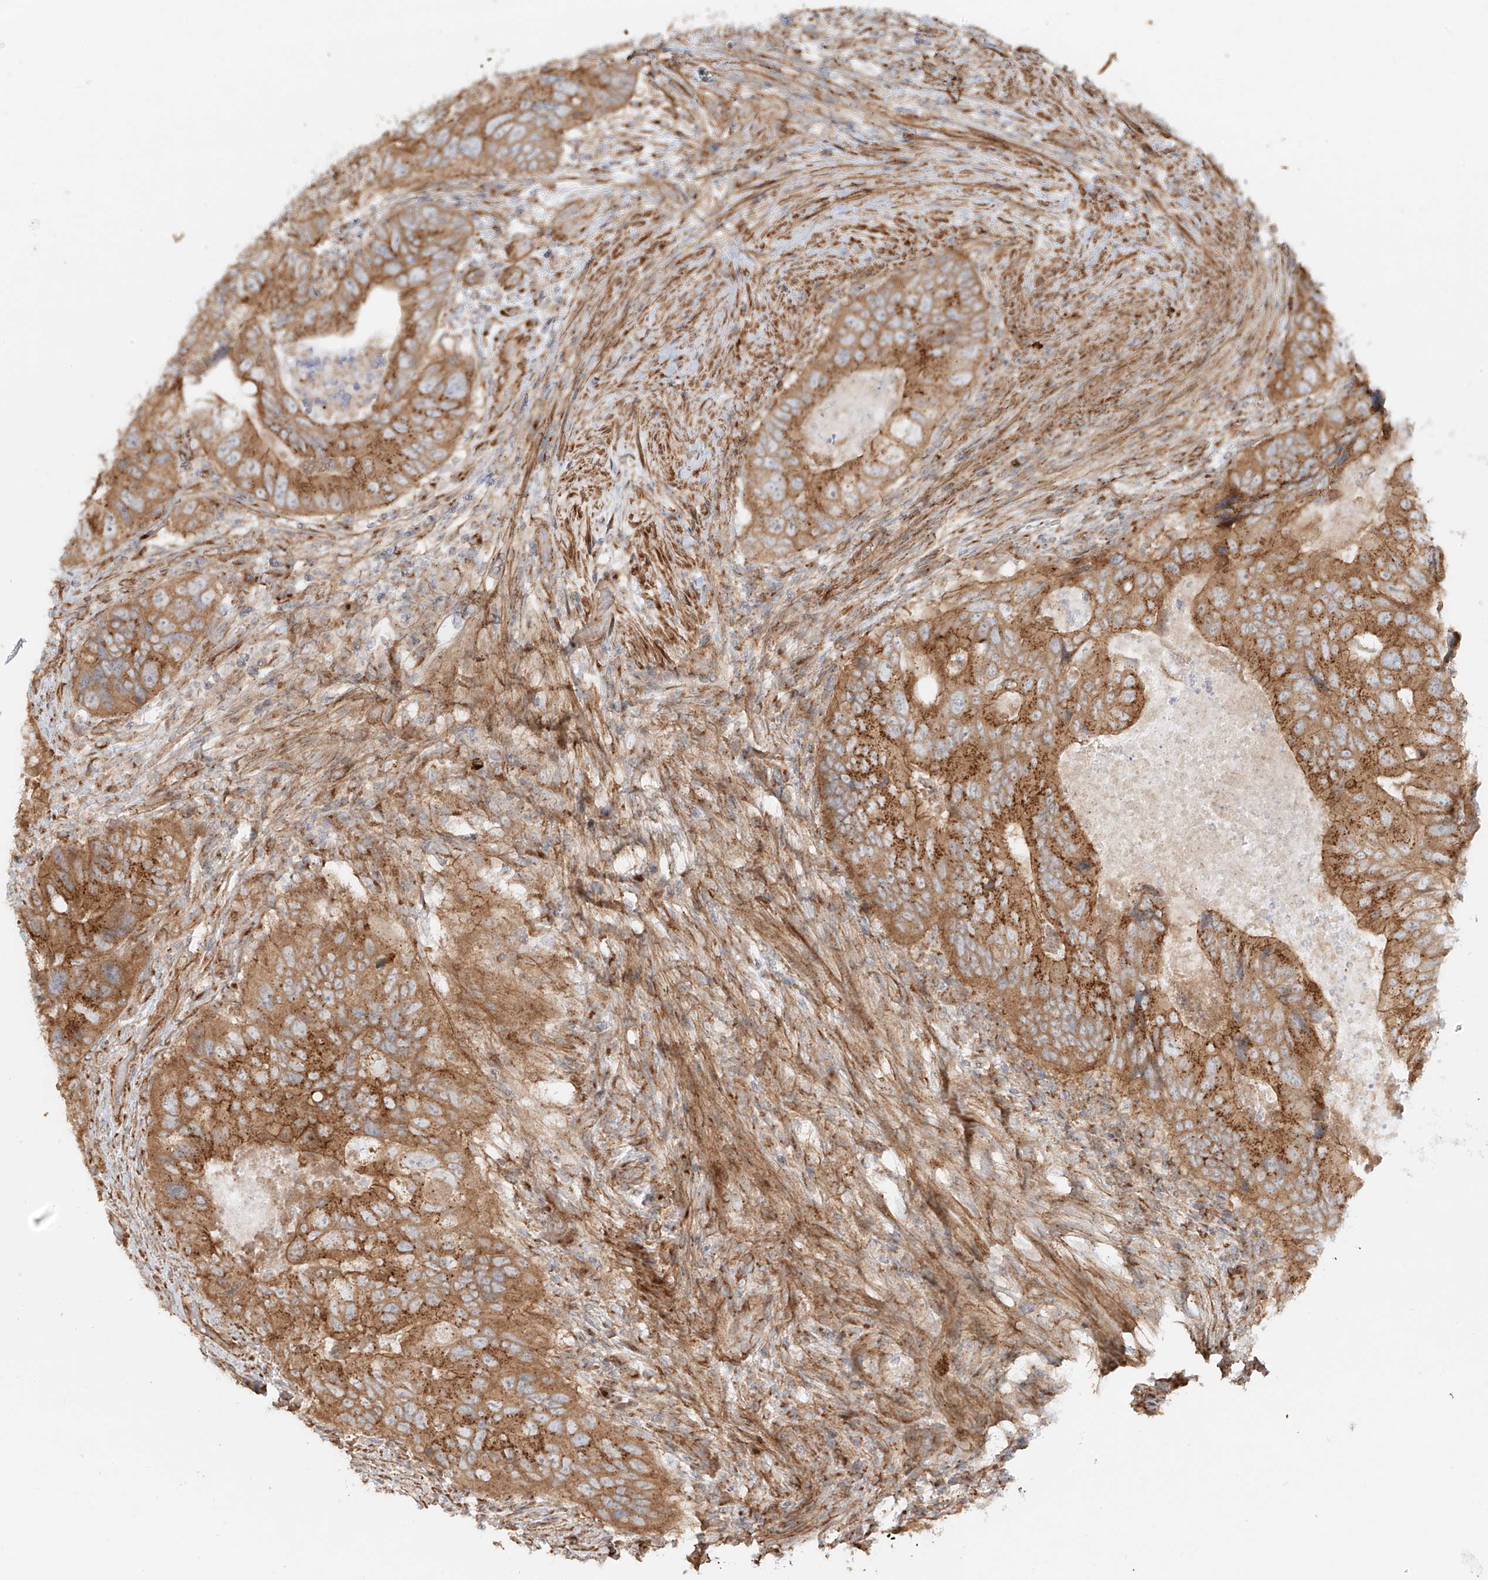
{"staining": {"intensity": "moderate", "quantity": ">75%", "location": "cytoplasmic/membranous"}, "tissue": "colorectal cancer", "cell_type": "Tumor cells", "image_type": "cancer", "snomed": [{"axis": "morphology", "description": "Adenocarcinoma, NOS"}, {"axis": "topography", "description": "Rectum"}], "caption": "Immunohistochemistry micrograph of human colorectal adenocarcinoma stained for a protein (brown), which displays medium levels of moderate cytoplasmic/membranous expression in approximately >75% of tumor cells.", "gene": "ZNF287", "patient": {"sex": "male", "age": 63}}